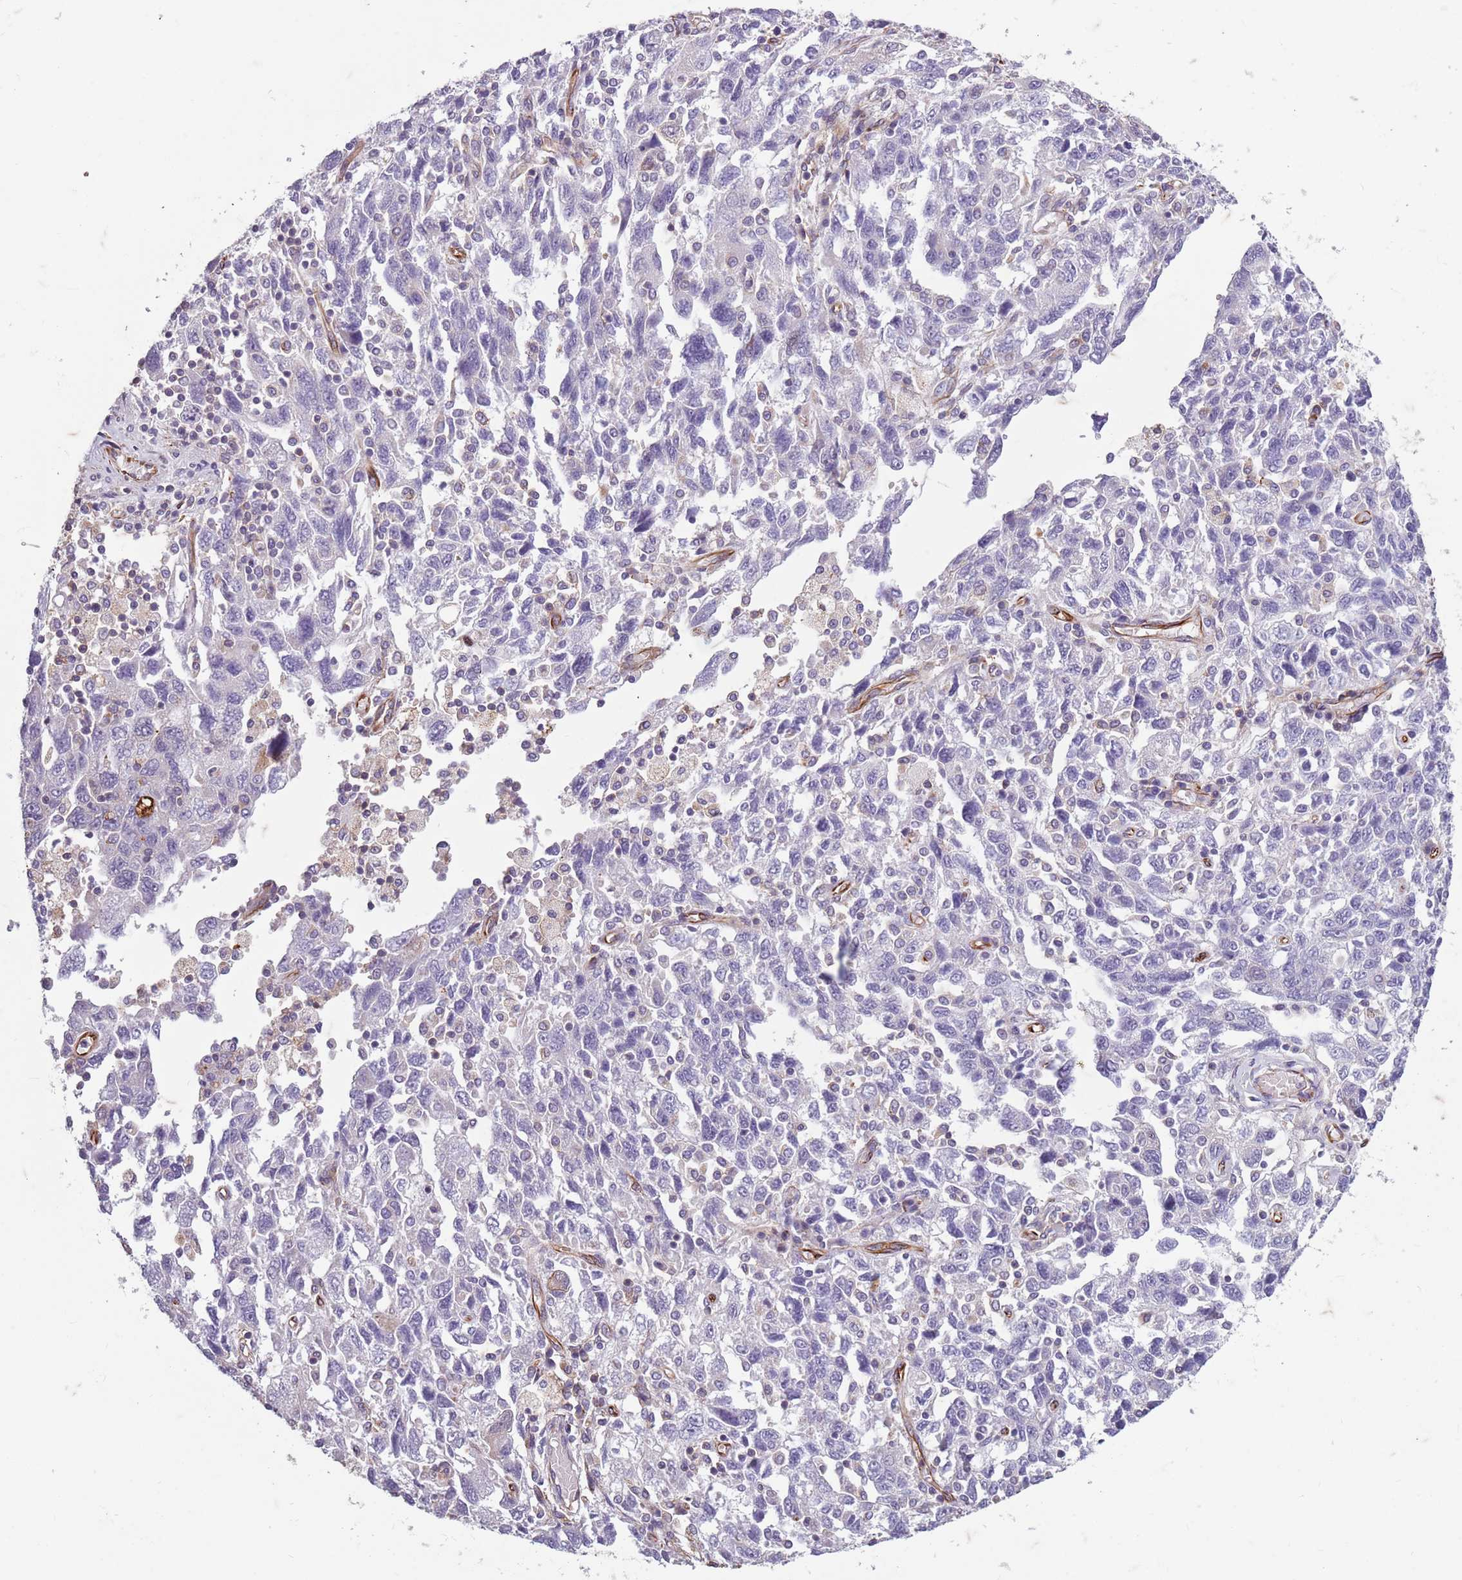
{"staining": {"intensity": "negative", "quantity": "none", "location": "none"}, "tissue": "ovarian cancer", "cell_type": "Tumor cells", "image_type": "cancer", "snomed": [{"axis": "morphology", "description": "Carcinoma, NOS"}, {"axis": "morphology", "description": "Cystadenocarcinoma, serous, NOS"}, {"axis": "topography", "description": "Ovary"}], "caption": "The immunohistochemistry (IHC) histopathology image has no significant staining in tumor cells of serous cystadenocarcinoma (ovarian) tissue.", "gene": "TAS2R38", "patient": {"sex": "female", "age": 69}}